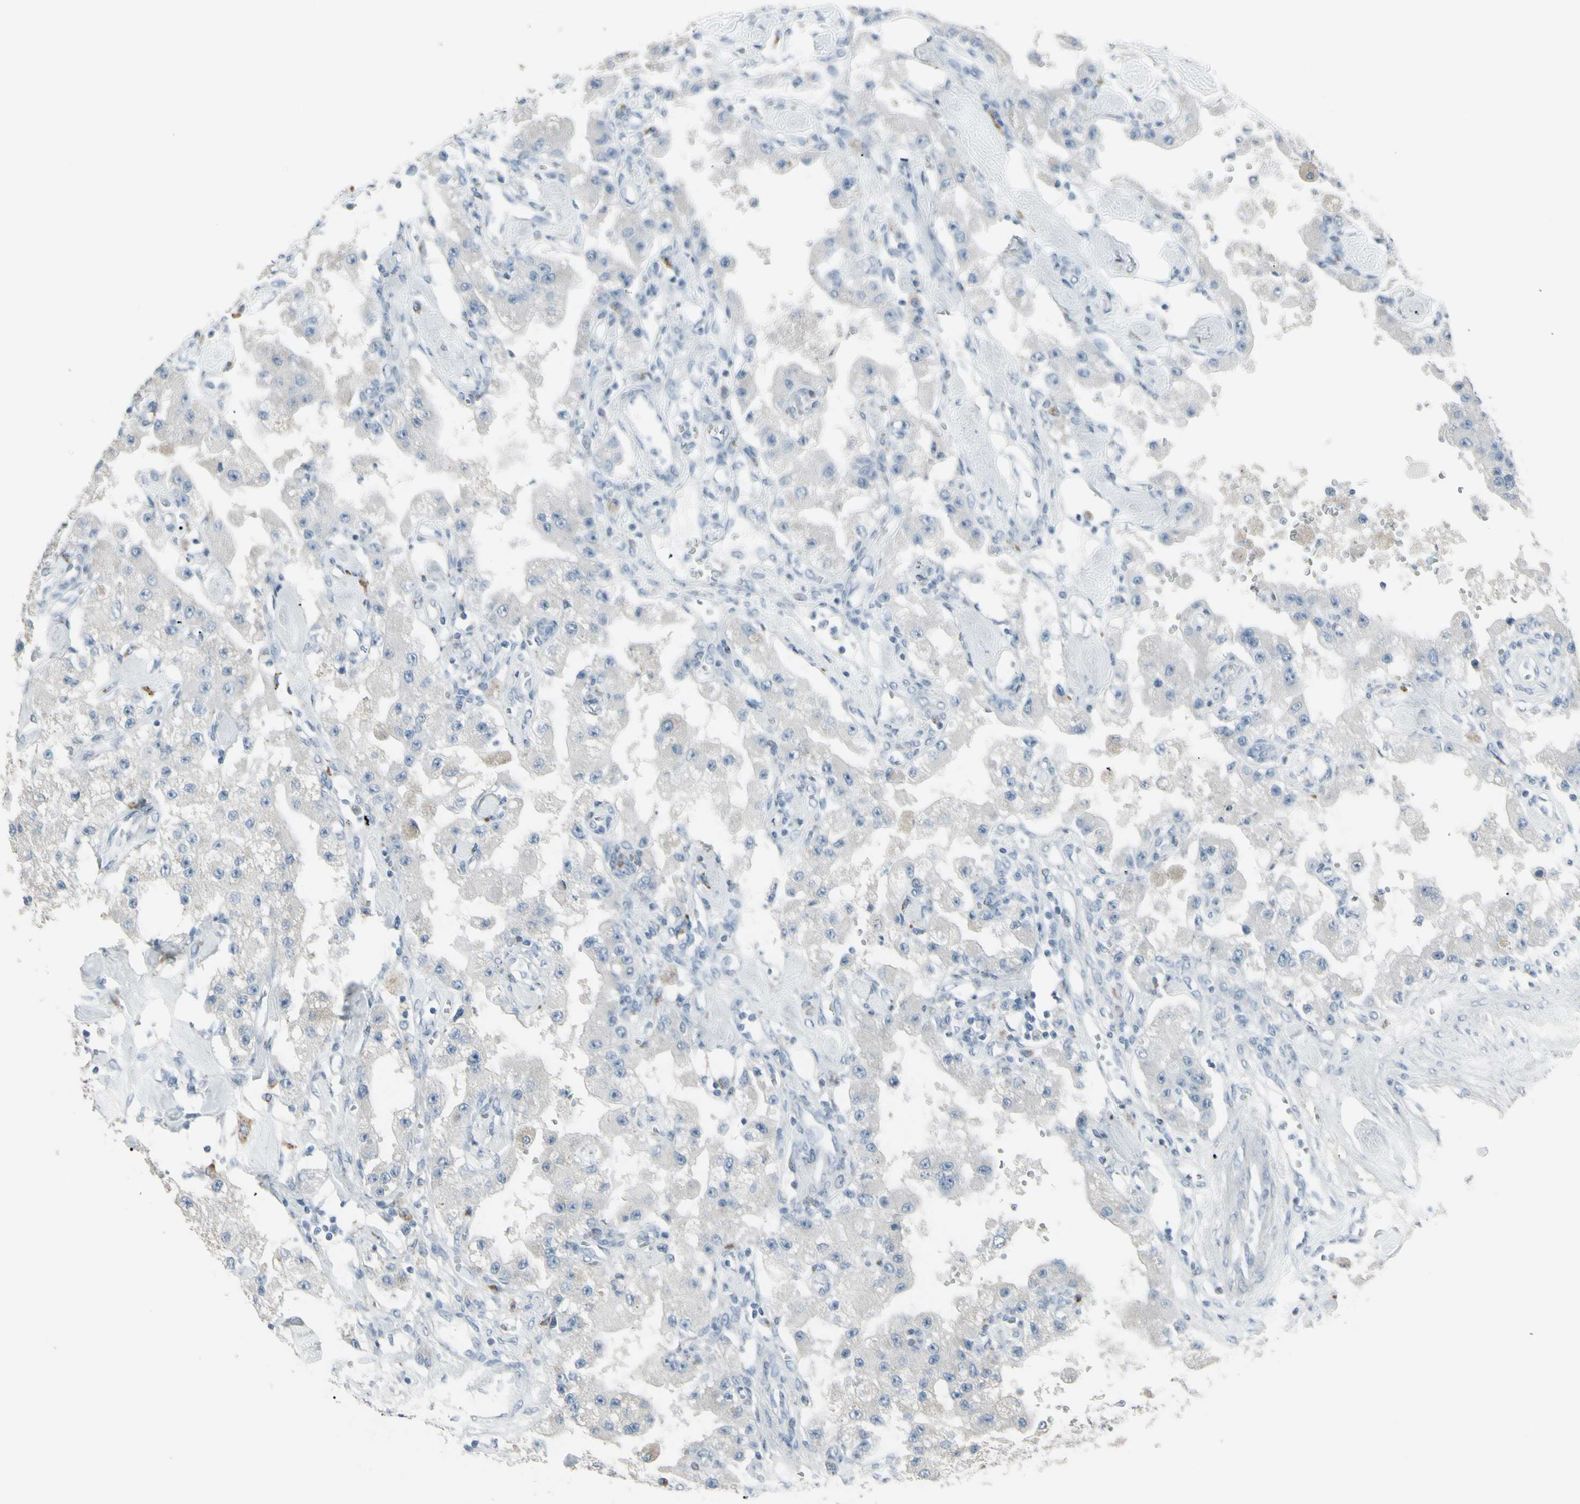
{"staining": {"intensity": "negative", "quantity": "none", "location": "none"}, "tissue": "carcinoid", "cell_type": "Tumor cells", "image_type": "cancer", "snomed": [{"axis": "morphology", "description": "Carcinoid, malignant, NOS"}, {"axis": "topography", "description": "Pancreas"}], "caption": "Immunohistochemical staining of carcinoid (malignant) exhibits no significant expression in tumor cells. (Immunohistochemistry, brightfield microscopy, high magnification).", "gene": "CD79B", "patient": {"sex": "male", "age": 41}}